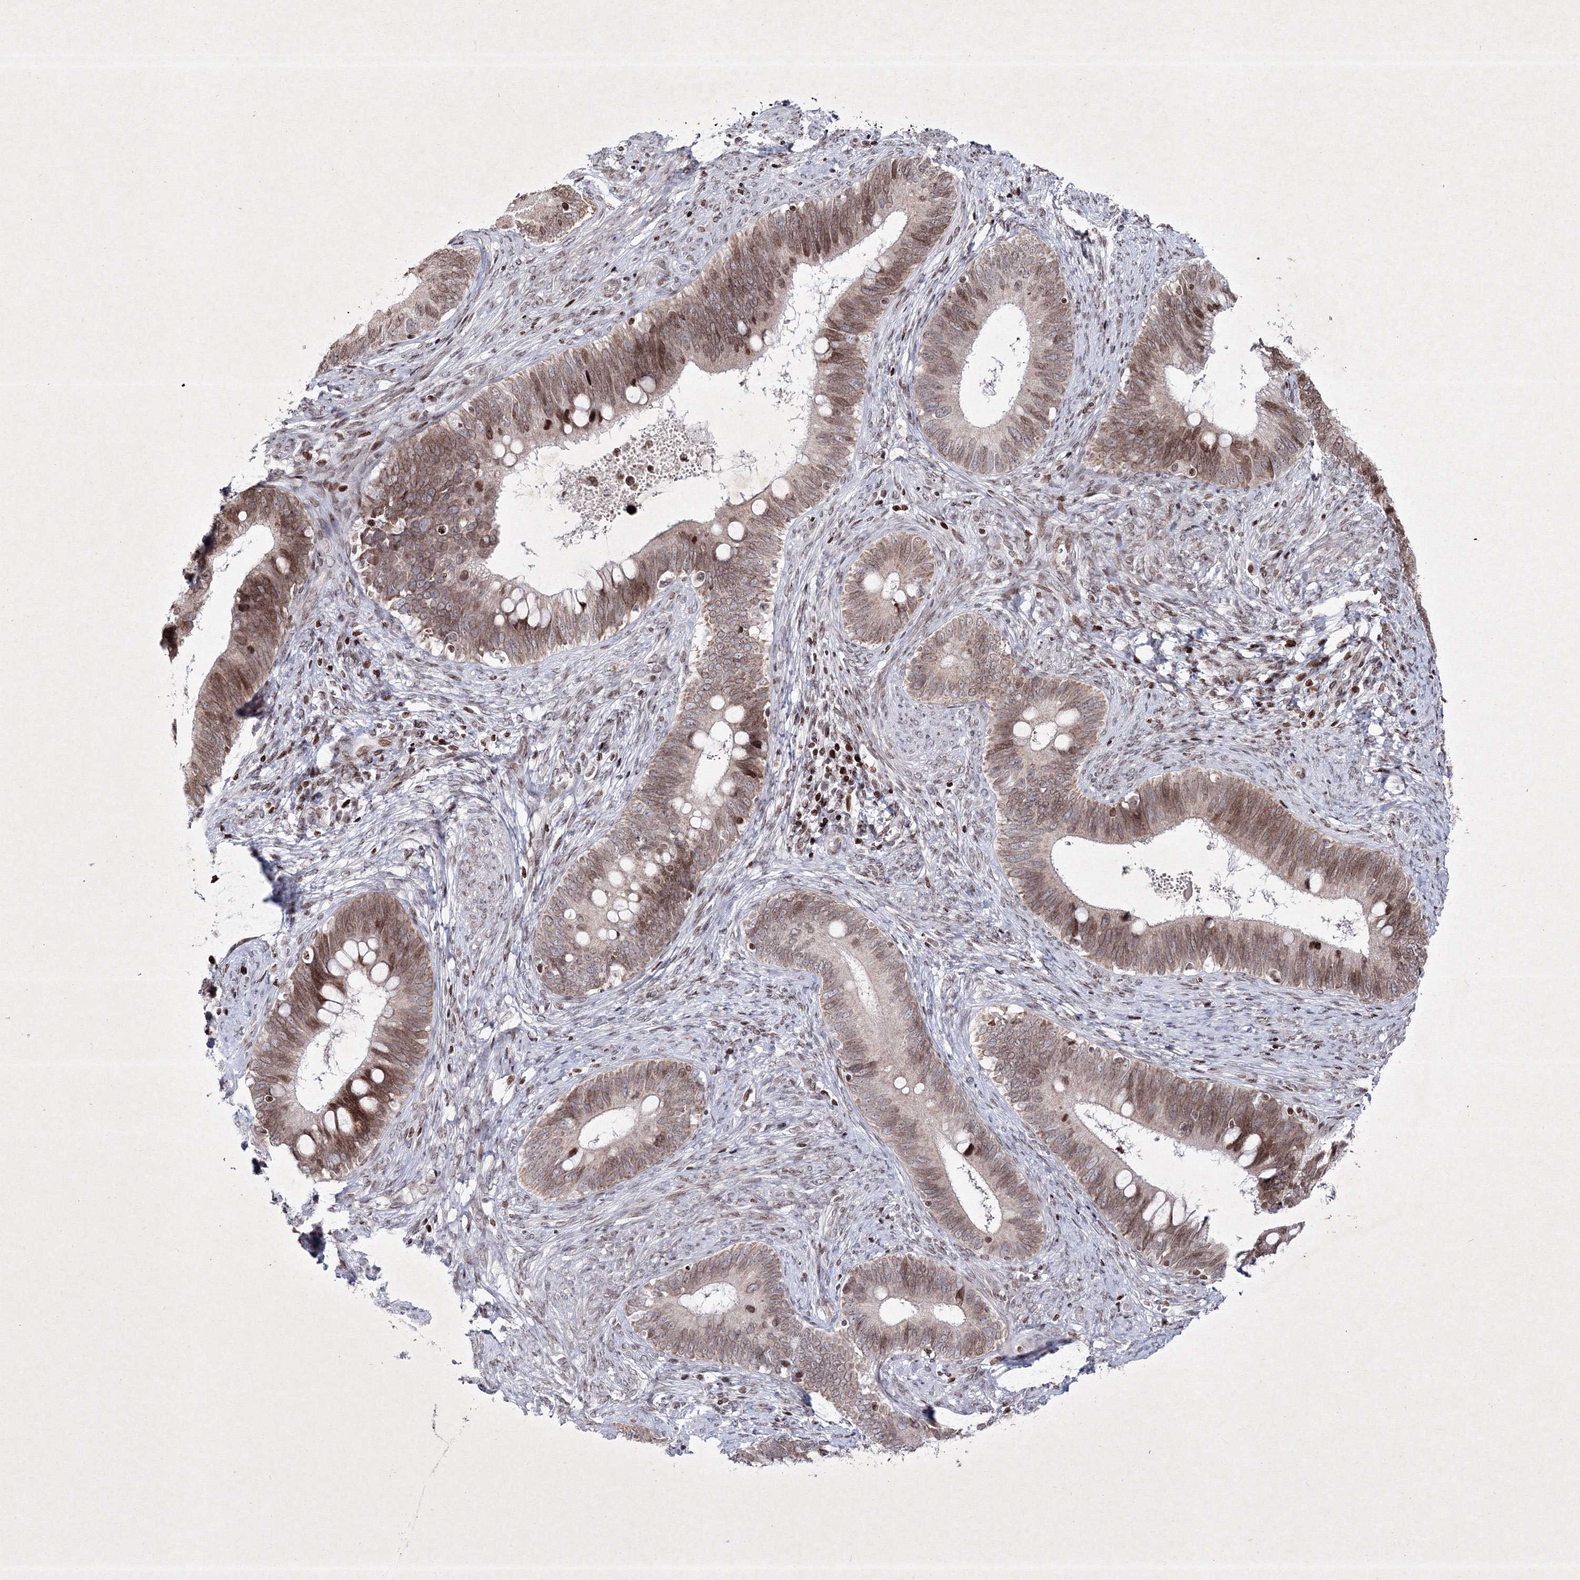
{"staining": {"intensity": "moderate", "quantity": ">75%", "location": "cytoplasmic/membranous,nuclear"}, "tissue": "cervical cancer", "cell_type": "Tumor cells", "image_type": "cancer", "snomed": [{"axis": "morphology", "description": "Adenocarcinoma, NOS"}, {"axis": "topography", "description": "Cervix"}], "caption": "The immunohistochemical stain shows moderate cytoplasmic/membranous and nuclear expression in tumor cells of cervical adenocarcinoma tissue.", "gene": "SMIM29", "patient": {"sex": "female", "age": 42}}